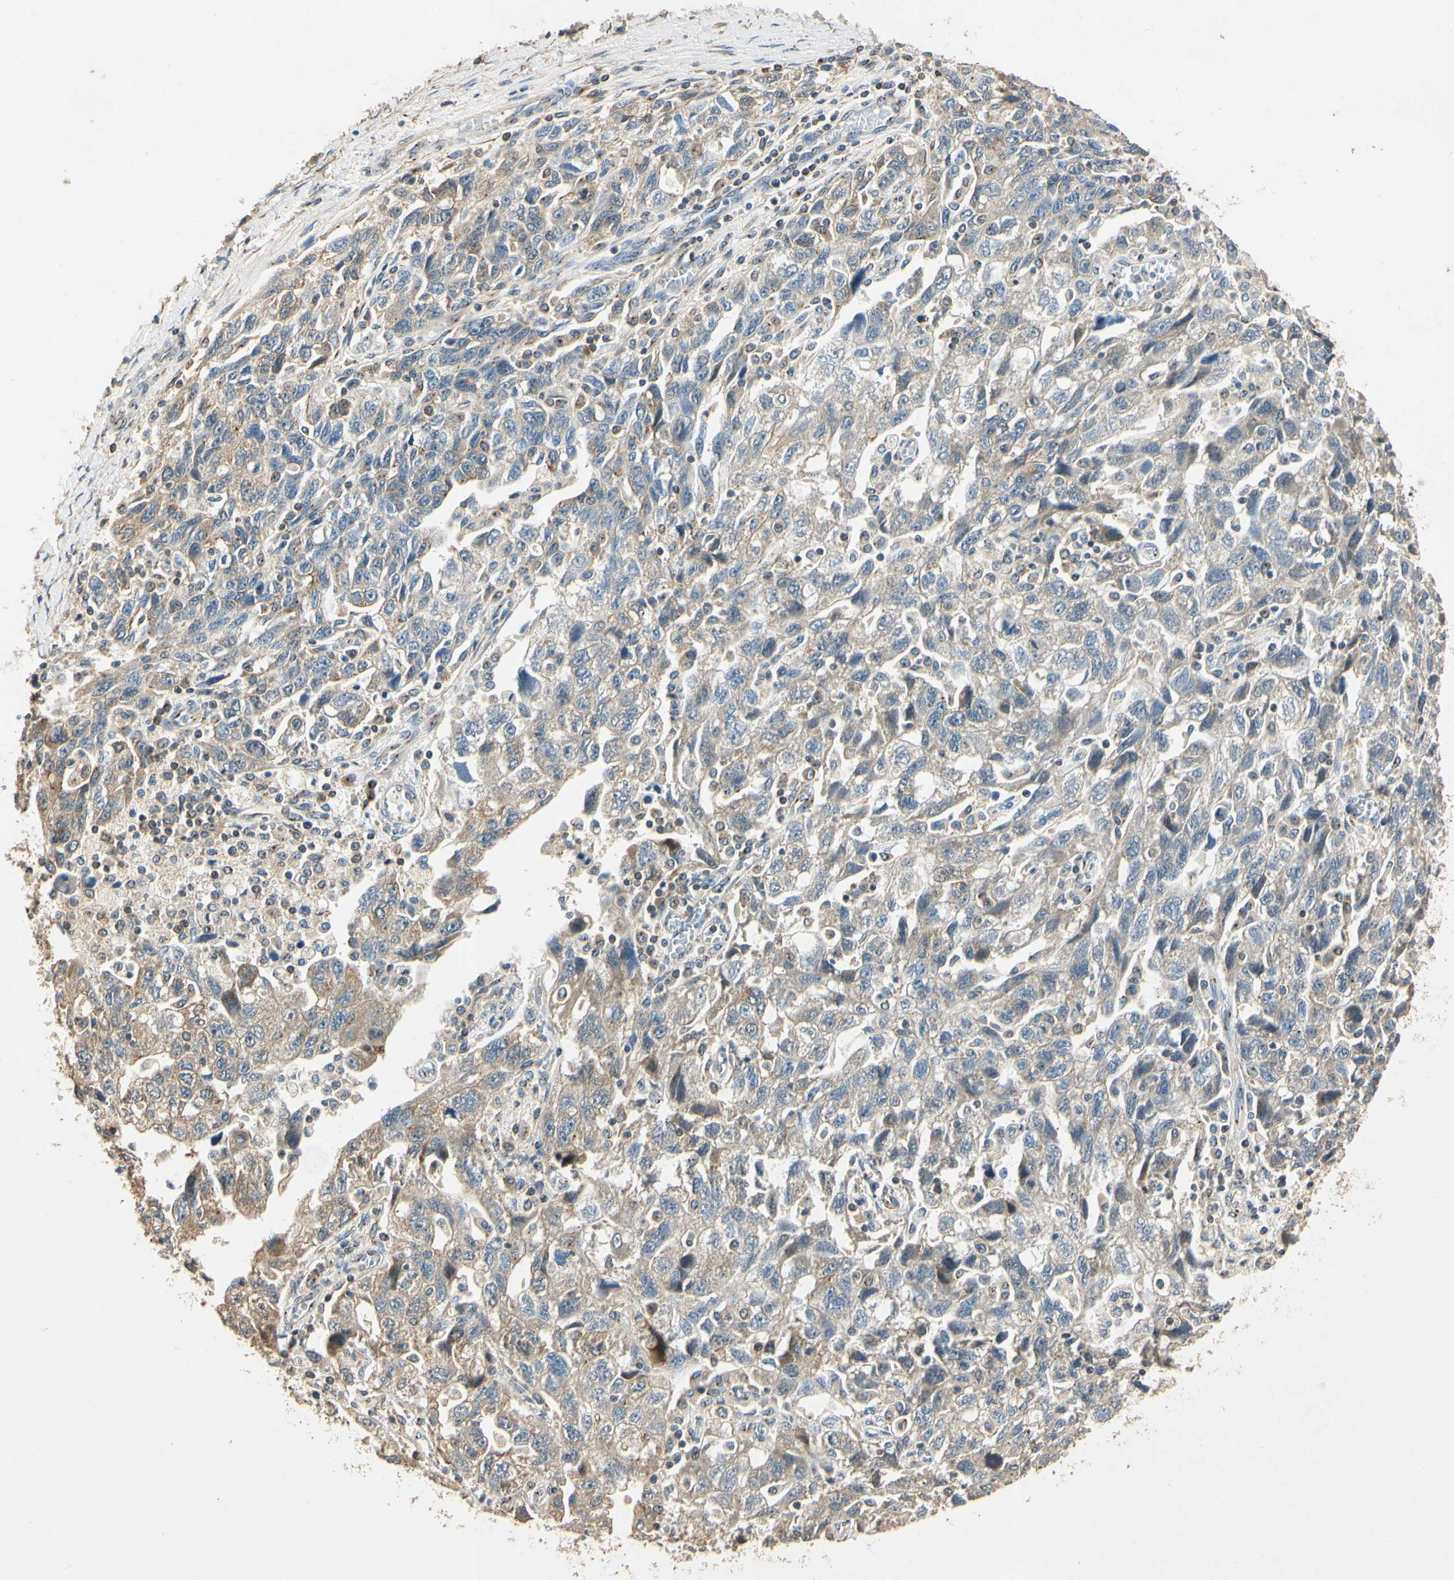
{"staining": {"intensity": "weak", "quantity": ">75%", "location": "cytoplasmic/membranous"}, "tissue": "ovarian cancer", "cell_type": "Tumor cells", "image_type": "cancer", "snomed": [{"axis": "morphology", "description": "Carcinoma, NOS"}, {"axis": "morphology", "description": "Cystadenocarcinoma, serous, NOS"}, {"axis": "topography", "description": "Ovary"}], "caption": "Human ovarian serous cystadenocarcinoma stained with a brown dye shows weak cytoplasmic/membranous positive expression in approximately >75% of tumor cells.", "gene": "AKAP9", "patient": {"sex": "female", "age": 69}}